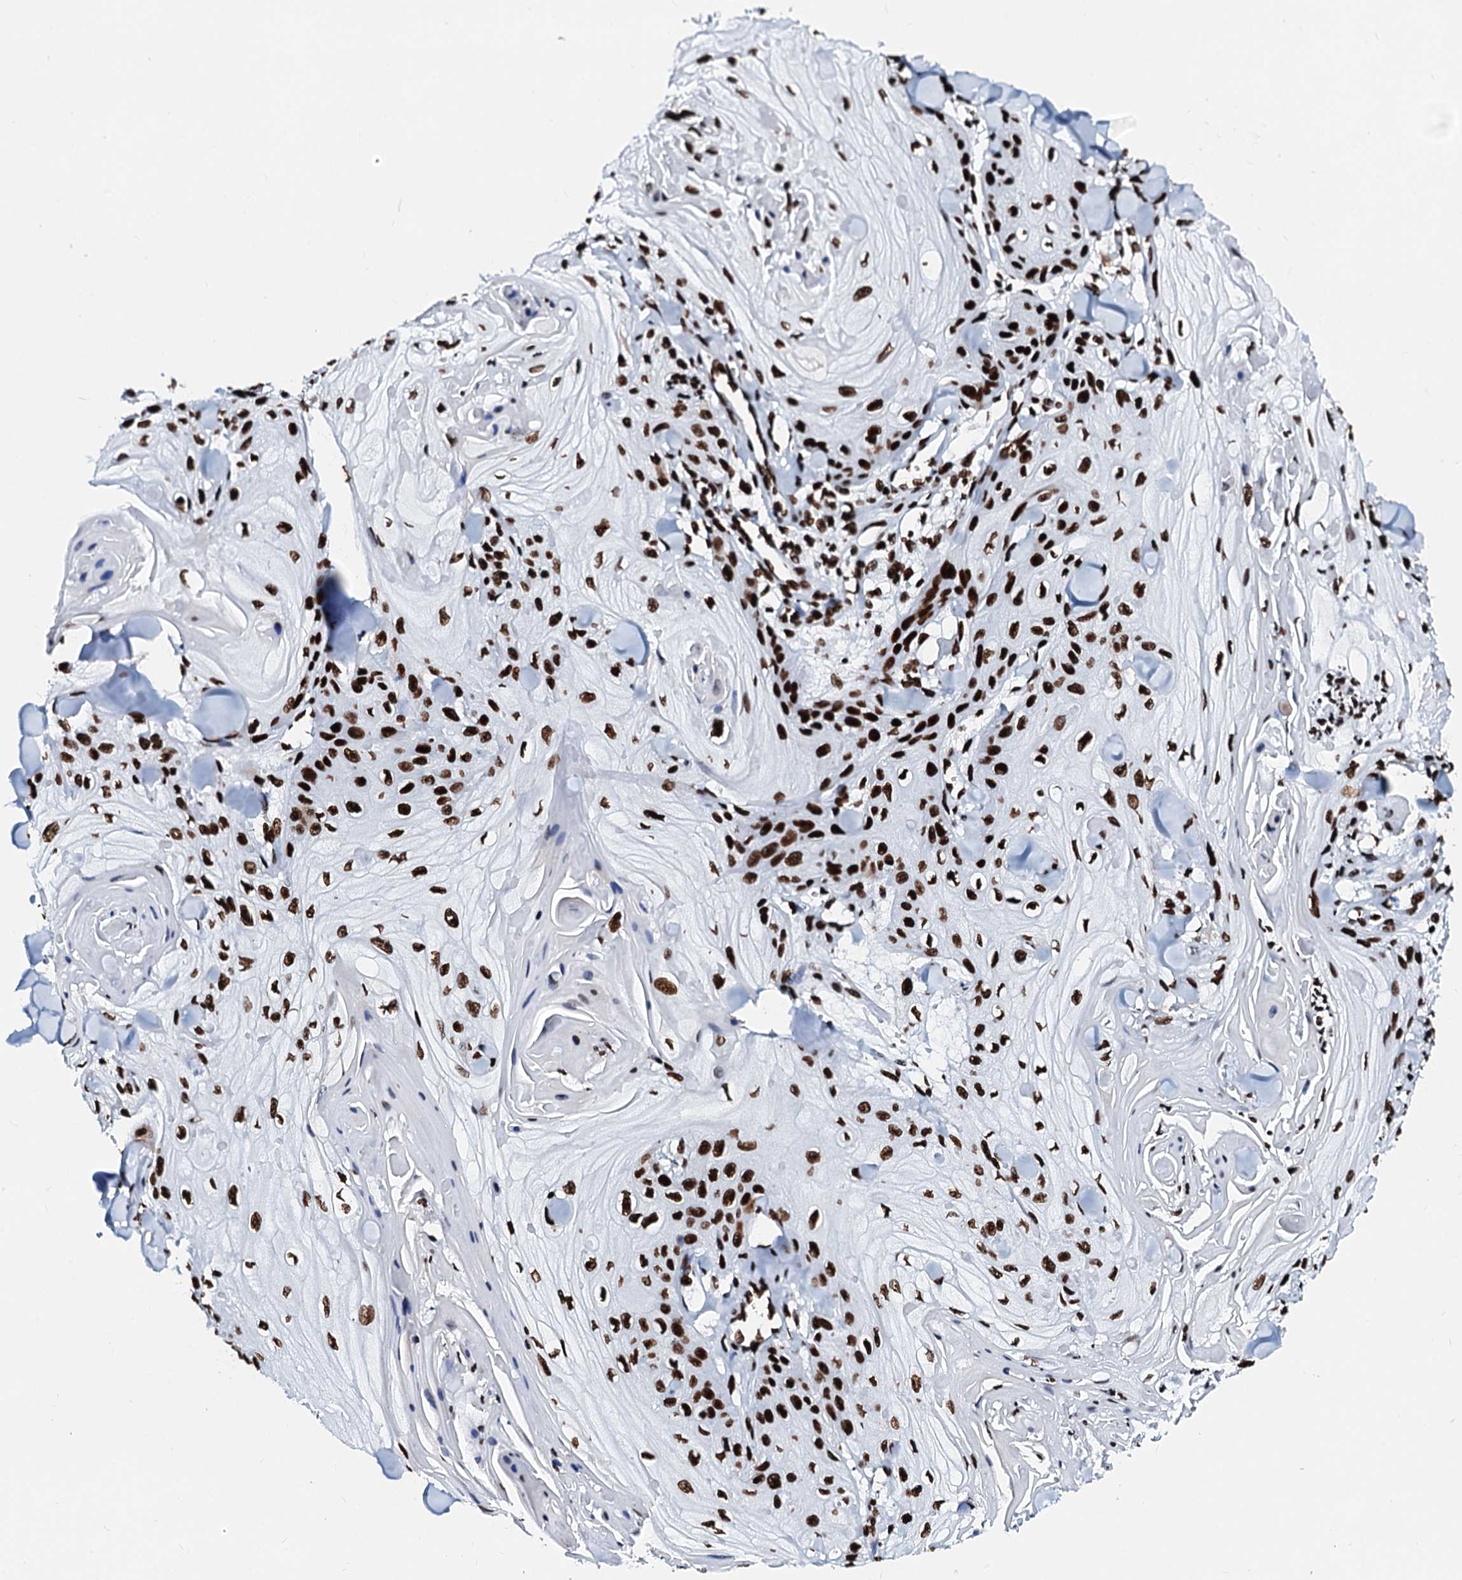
{"staining": {"intensity": "strong", "quantity": ">75%", "location": "nuclear"}, "tissue": "skin cancer", "cell_type": "Tumor cells", "image_type": "cancer", "snomed": [{"axis": "morphology", "description": "Squamous cell carcinoma, NOS"}, {"axis": "topography", "description": "Skin"}], "caption": "Squamous cell carcinoma (skin) stained with DAB immunohistochemistry reveals high levels of strong nuclear positivity in about >75% of tumor cells.", "gene": "RALY", "patient": {"sex": "male", "age": 74}}